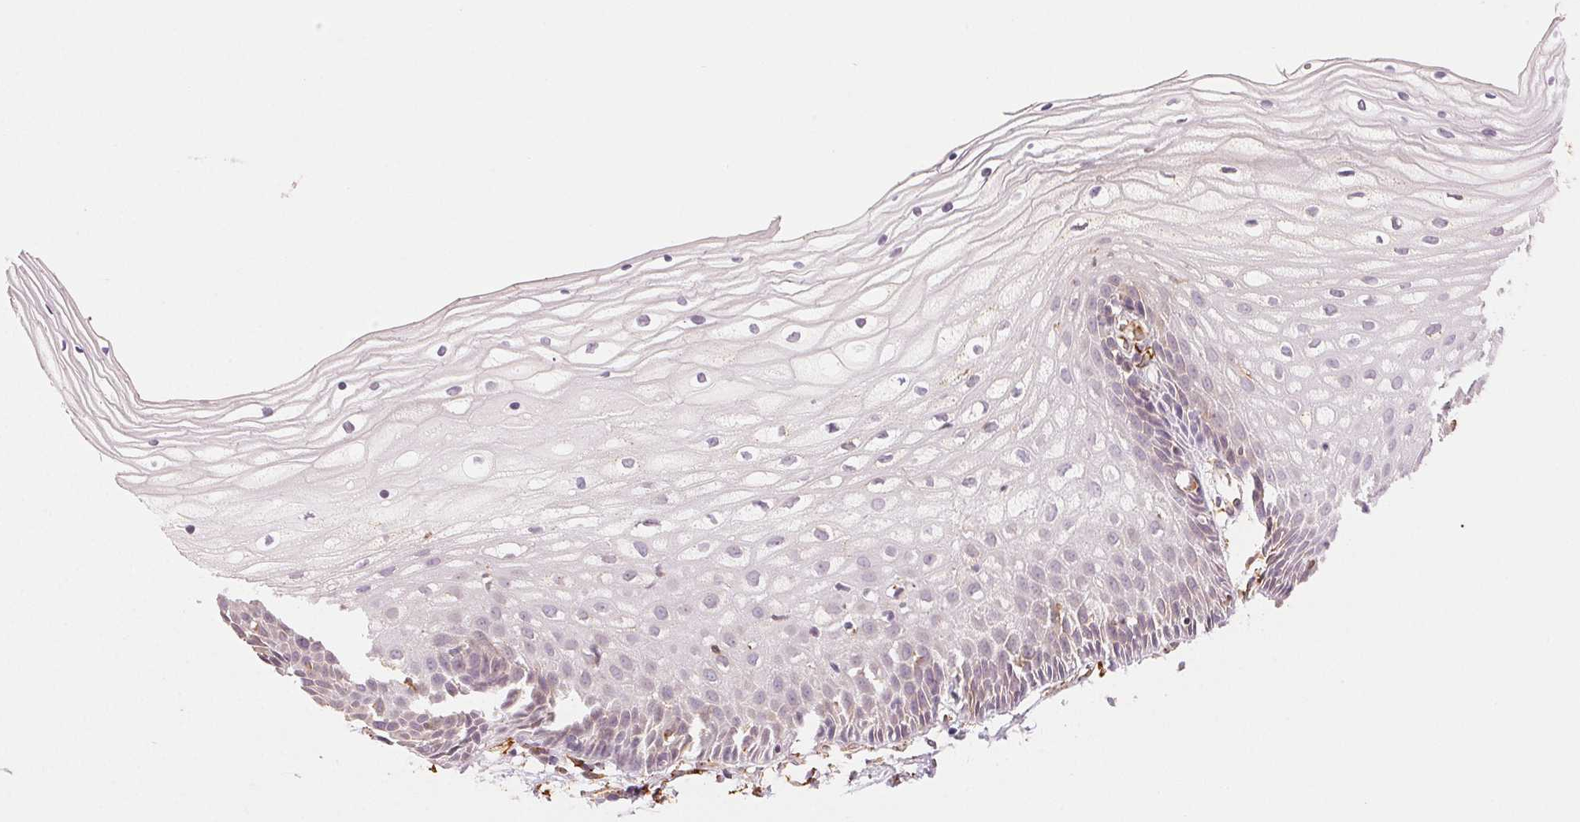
{"staining": {"intensity": "weak", "quantity": ">75%", "location": "cytoplasmic/membranous"}, "tissue": "cervix", "cell_type": "Glandular cells", "image_type": "normal", "snomed": [{"axis": "morphology", "description": "Normal tissue, NOS"}, {"axis": "topography", "description": "Cervix"}], "caption": "Cervix stained for a protein (brown) exhibits weak cytoplasmic/membranous positive staining in approximately >75% of glandular cells.", "gene": "RCN3", "patient": {"sex": "female", "age": 36}}